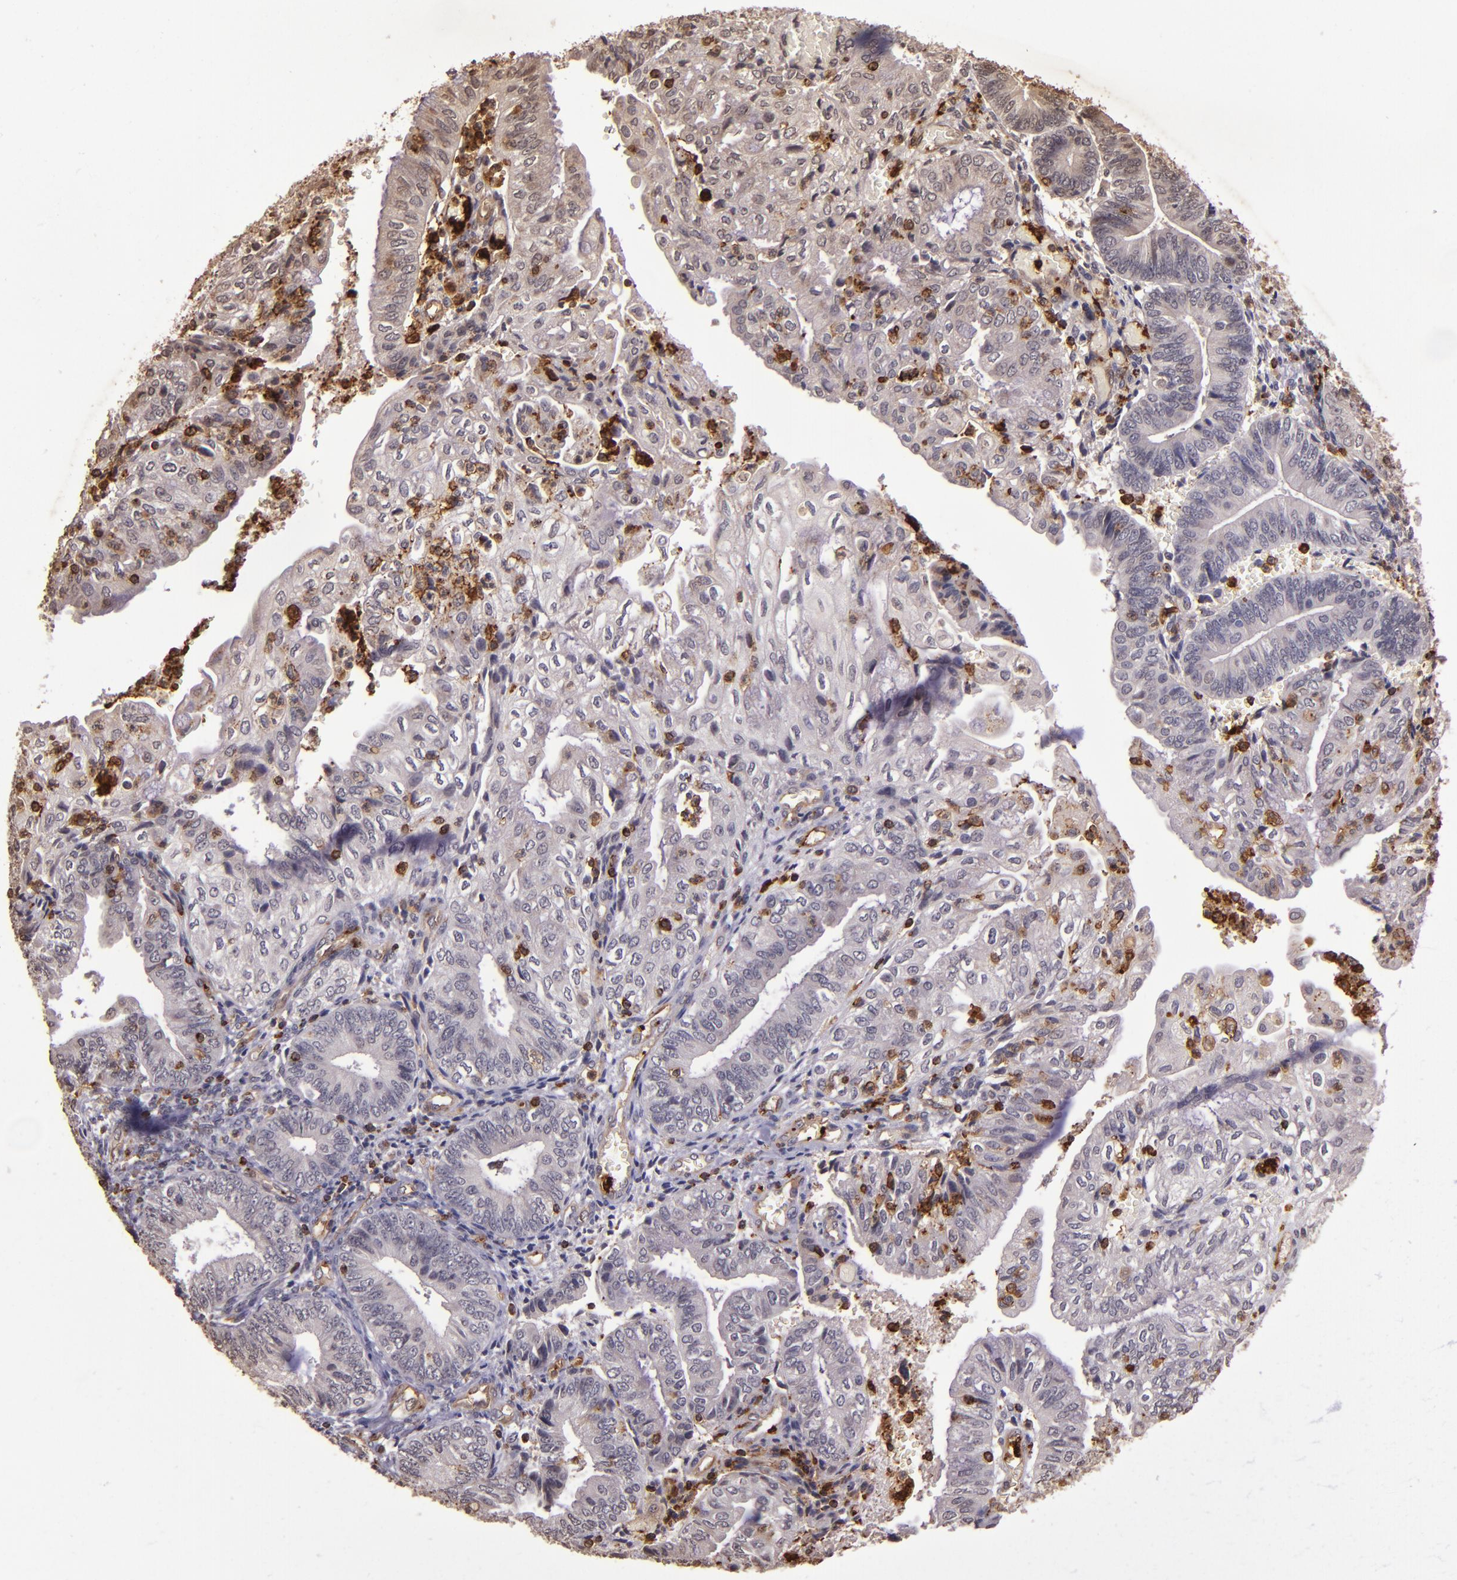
{"staining": {"intensity": "weak", "quantity": "25%-75%", "location": "cytoplasmic/membranous"}, "tissue": "endometrial cancer", "cell_type": "Tumor cells", "image_type": "cancer", "snomed": [{"axis": "morphology", "description": "Adenocarcinoma, NOS"}, {"axis": "topography", "description": "Endometrium"}], "caption": "Protein analysis of endometrial cancer tissue displays weak cytoplasmic/membranous staining in approximately 25%-75% of tumor cells.", "gene": "SLC2A3", "patient": {"sex": "female", "age": 55}}